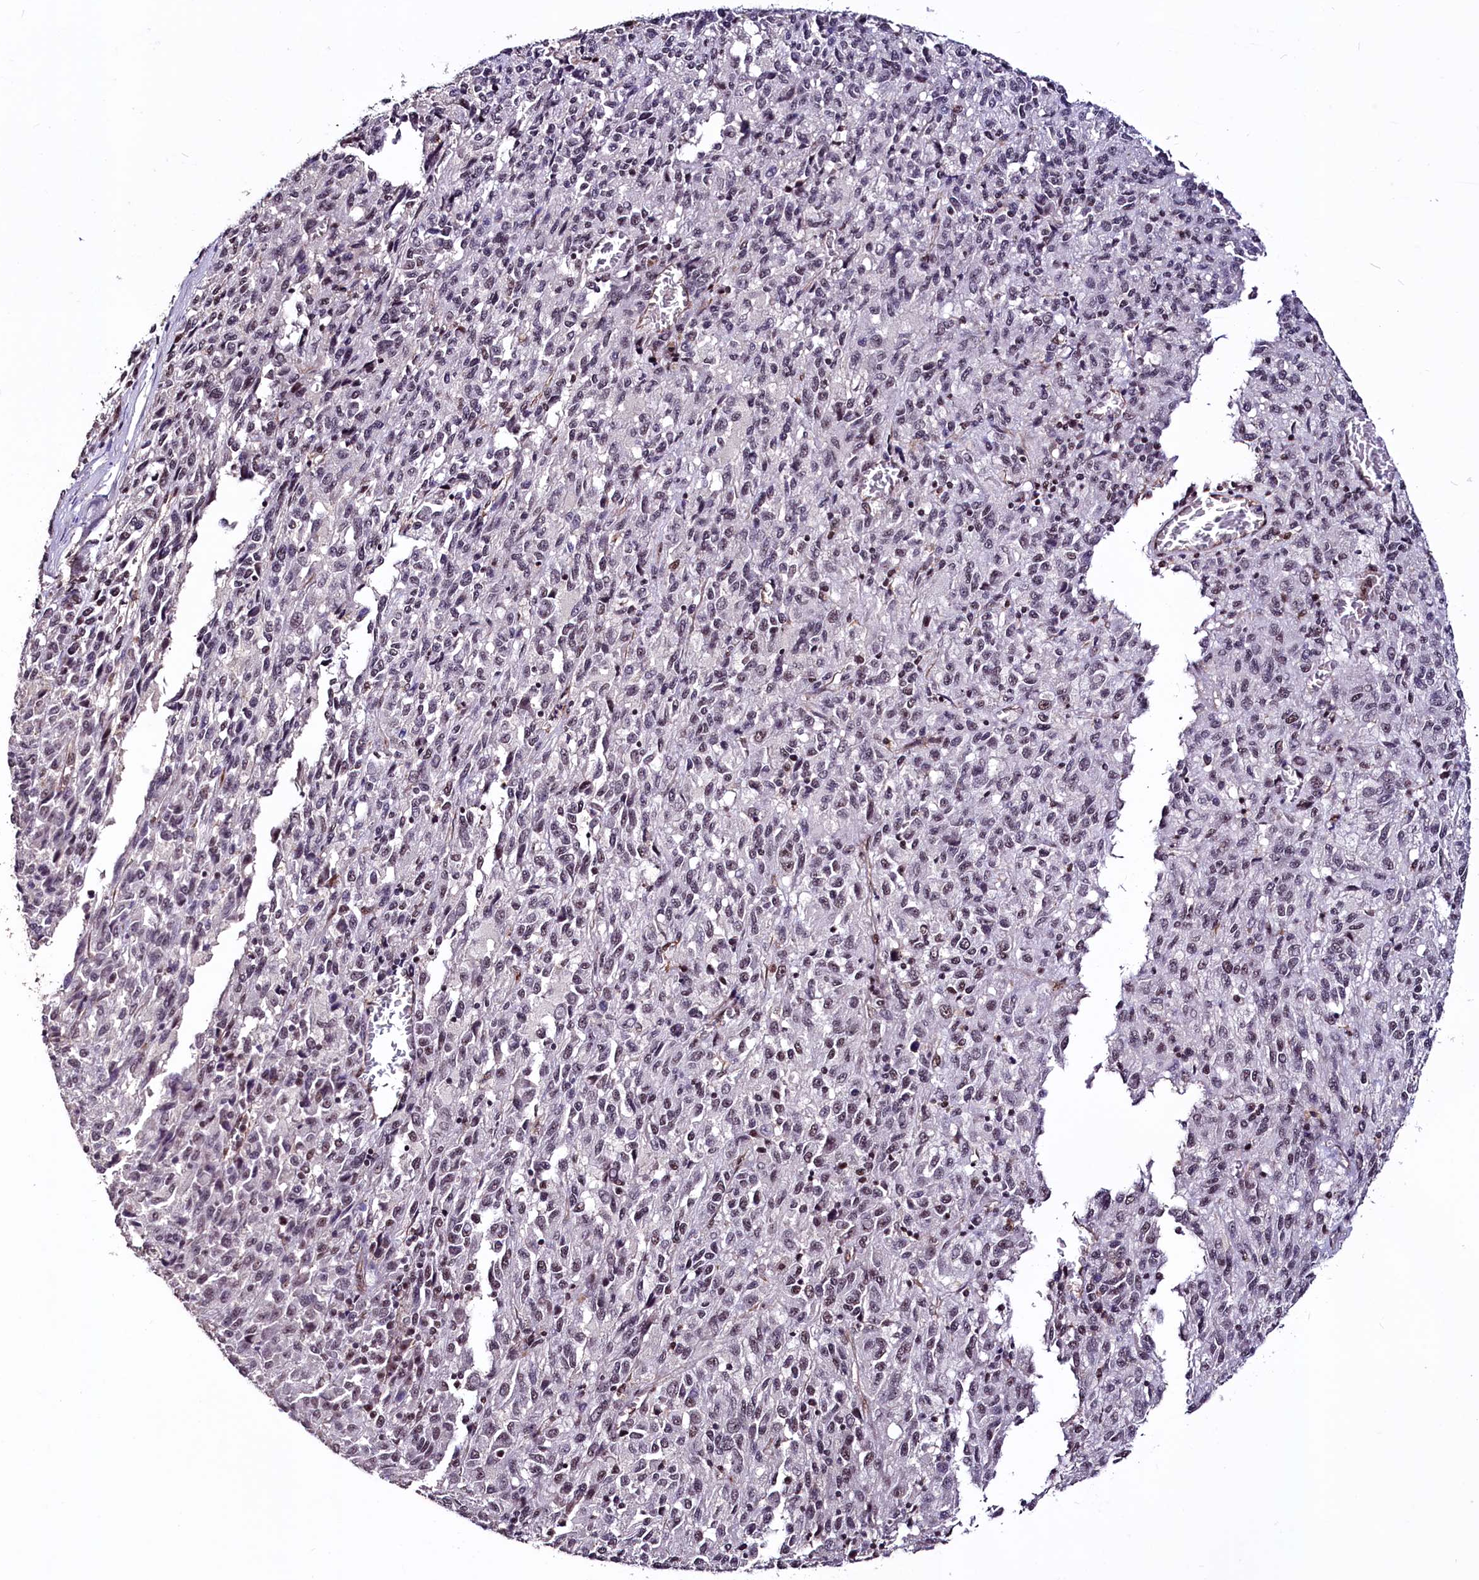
{"staining": {"intensity": "weak", "quantity": "25%-75%", "location": "nuclear"}, "tissue": "melanoma", "cell_type": "Tumor cells", "image_type": "cancer", "snomed": [{"axis": "morphology", "description": "Malignant melanoma, Metastatic site"}, {"axis": "topography", "description": "Lung"}], "caption": "Immunohistochemistry staining of malignant melanoma (metastatic site), which shows low levels of weak nuclear staining in about 25%-75% of tumor cells indicating weak nuclear protein positivity. The staining was performed using DAB (brown) for protein detection and nuclei were counterstained in hematoxylin (blue).", "gene": "SFSWAP", "patient": {"sex": "male", "age": 64}}